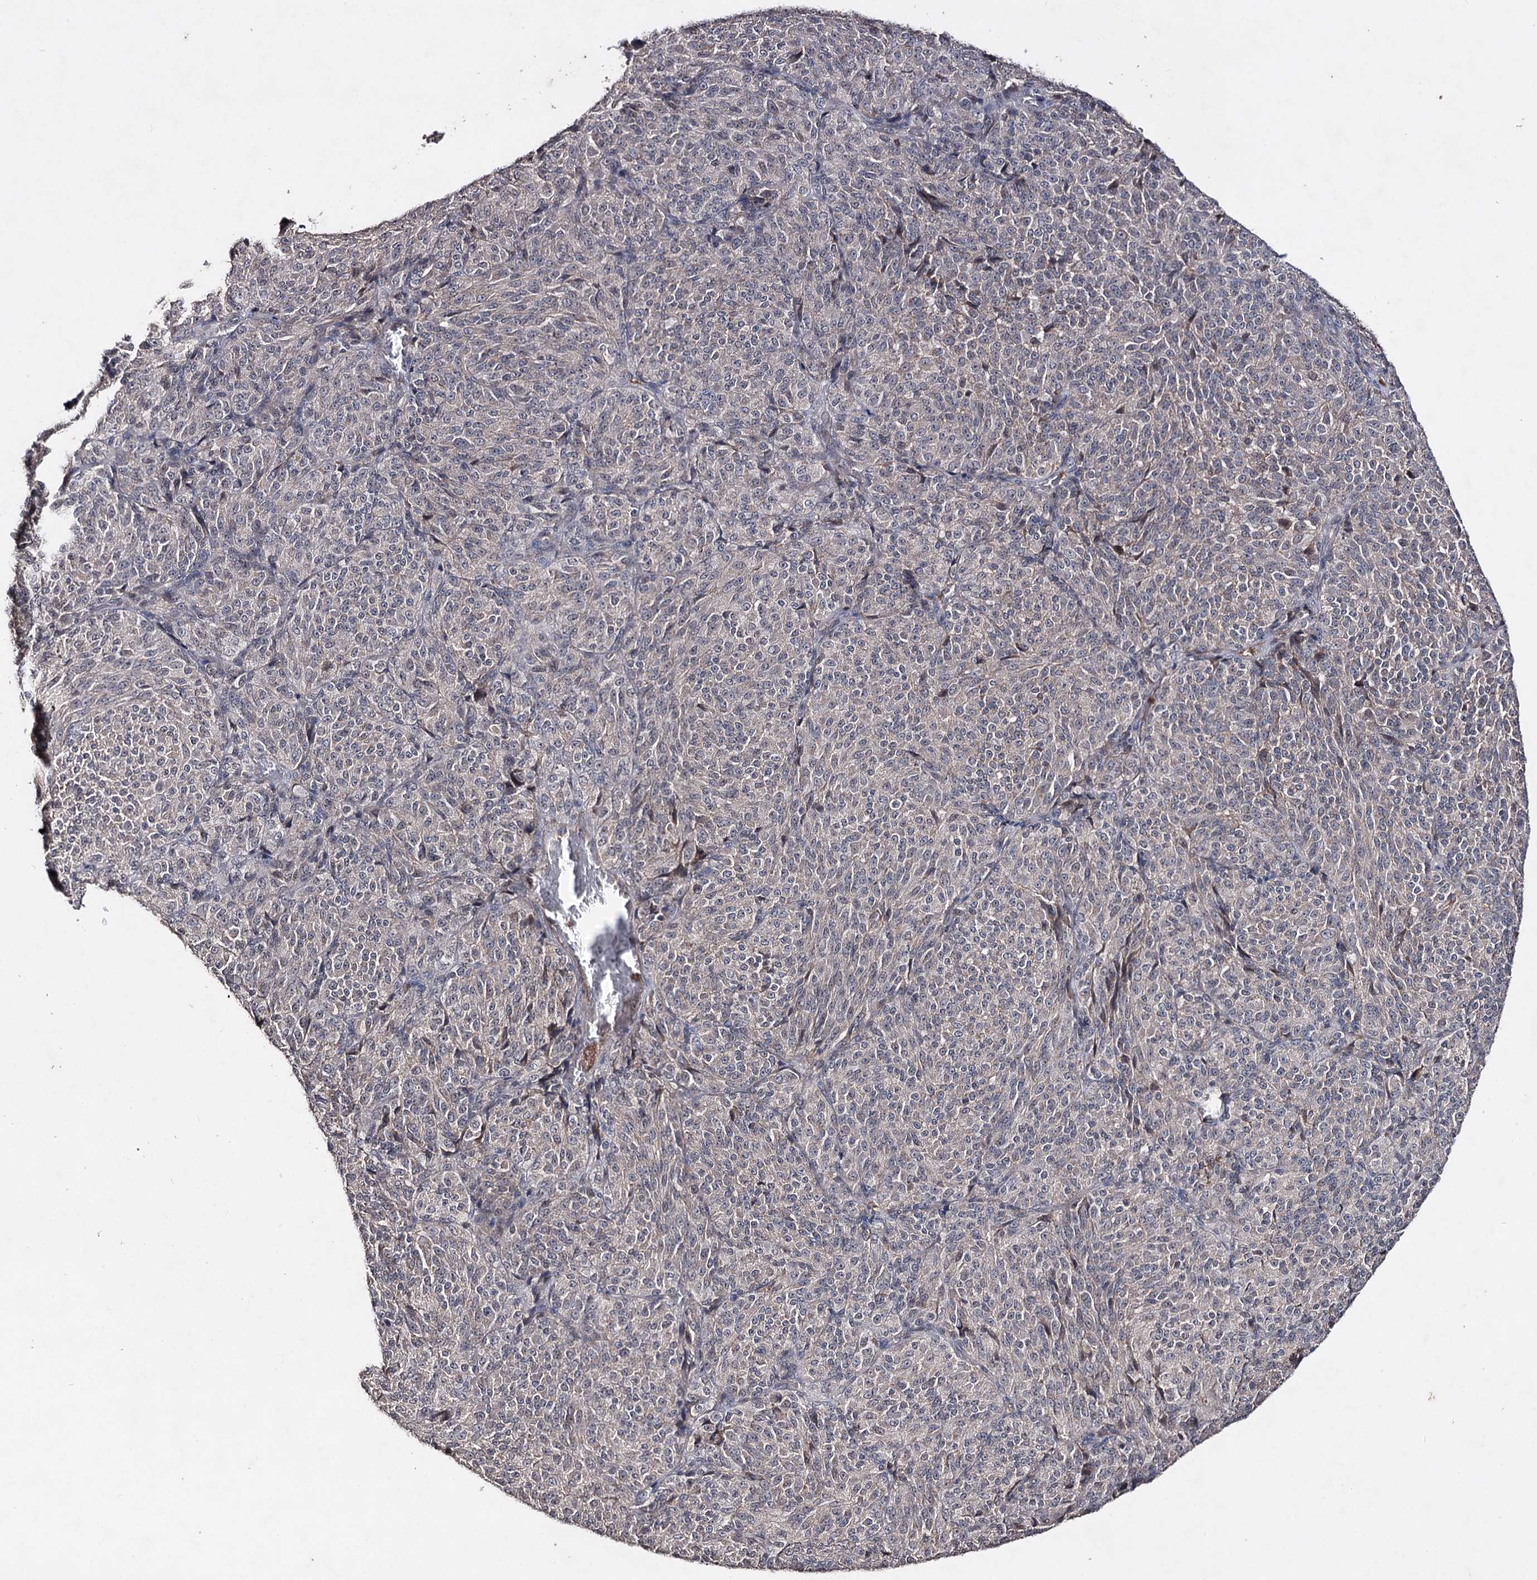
{"staining": {"intensity": "negative", "quantity": "none", "location": "none"}, "tissue": "melanoma", "cell_type": "Tumor cells", "image_type": "cancer", "snomed": [{"axis": "morphology", "description": "Malignant melanoma, Metastatic site"}, {"axis": "topography", "description": "Brain"}], "caption": "This photomicrograph is of malignant melanoma (metastatic site) stained with IHC to label a protein in brown with the nuclei are counter-stained blue. There is no staining in tumor cells.", "gene": "SYNGR3", "patient": {"sex": "female", "age": 56}}